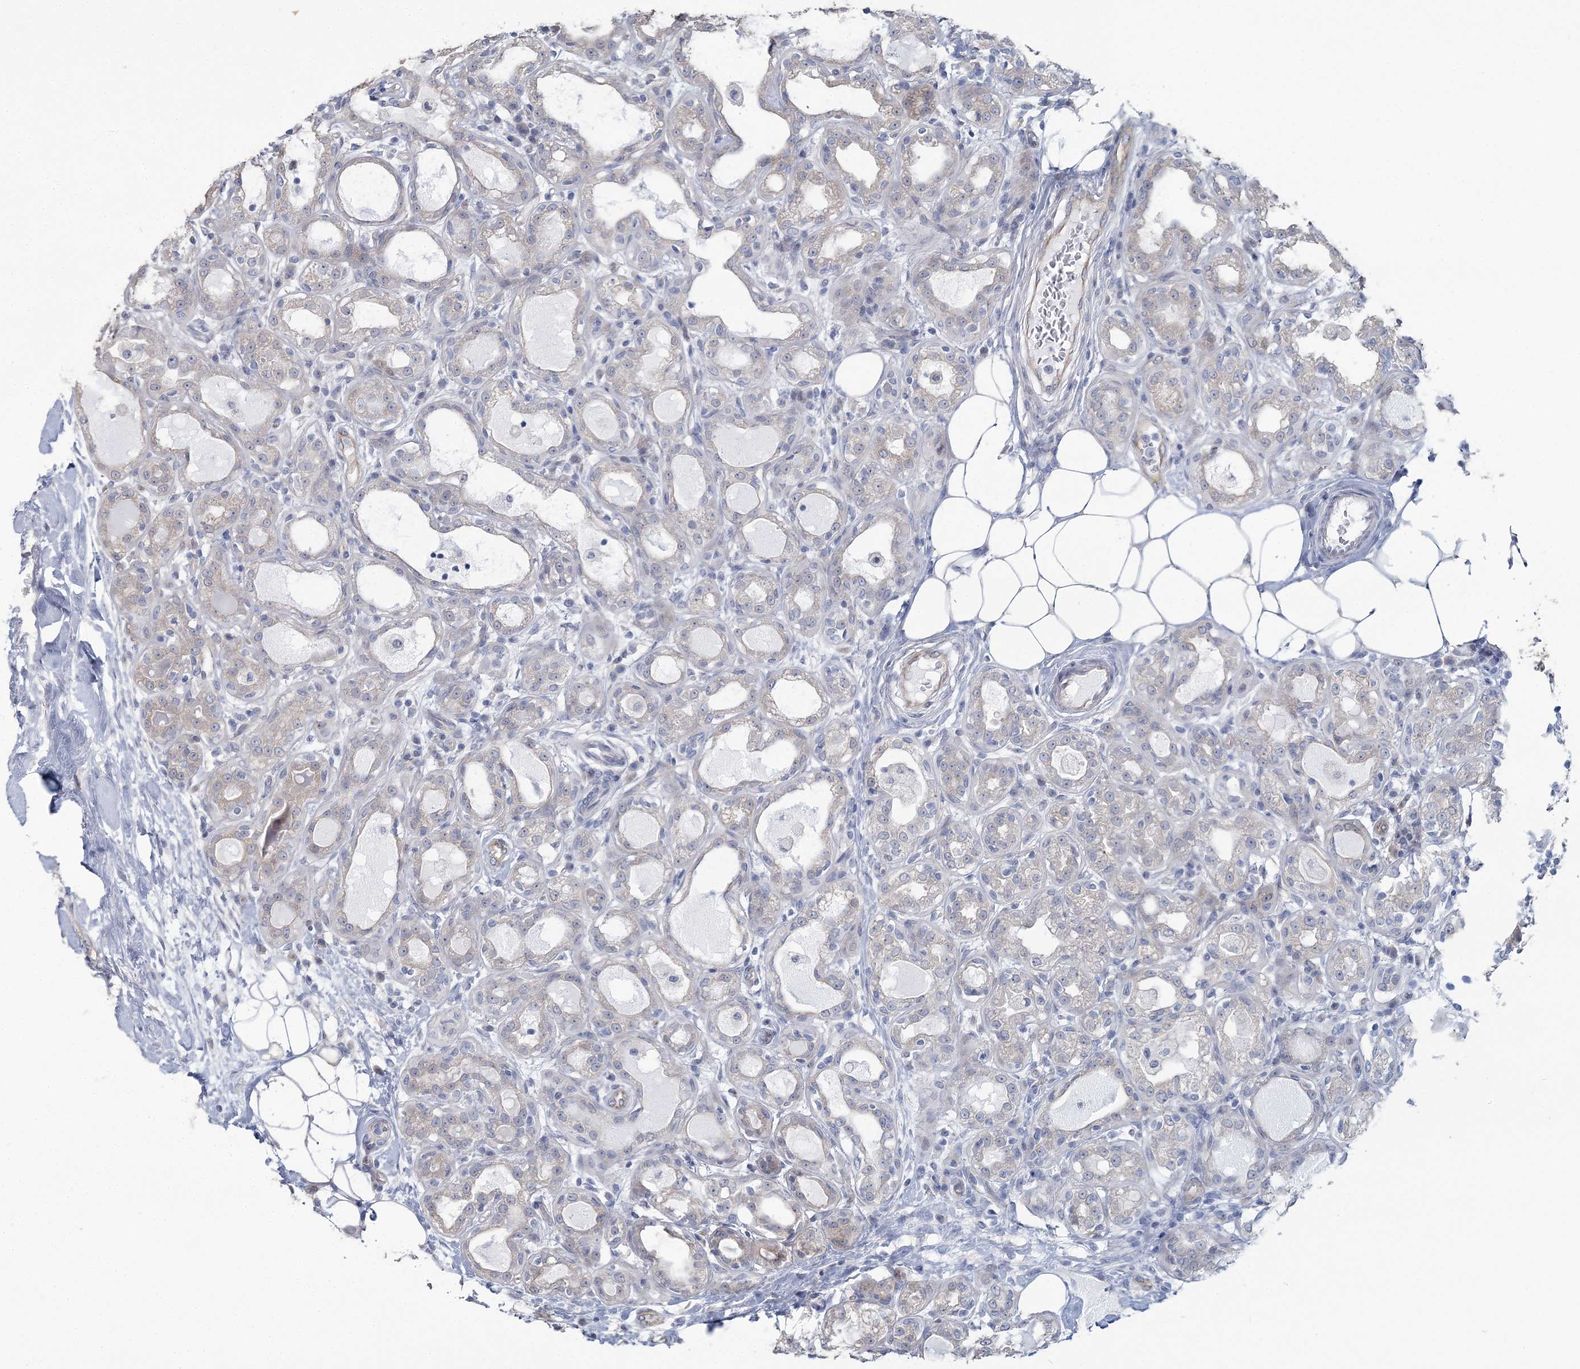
{"staining": {"intensity": "negative", "quantity": "none", "location": "none"}, "tissue": "breast cancer", "cell_type": "Tumor cells", "image_type": "cancer", "snomed": [{"axis": "morphology", "description": "Duct carcinoma"}, {"axis": "topography", "description": "Breast"}], "caption": "Human infiltrating ductal carcinoma (breast) stained for a protein using IHC demonstrates no positivity in tumor cells.", "gene": "CMBL", "patient": {"sex": "female", "age": 27}}